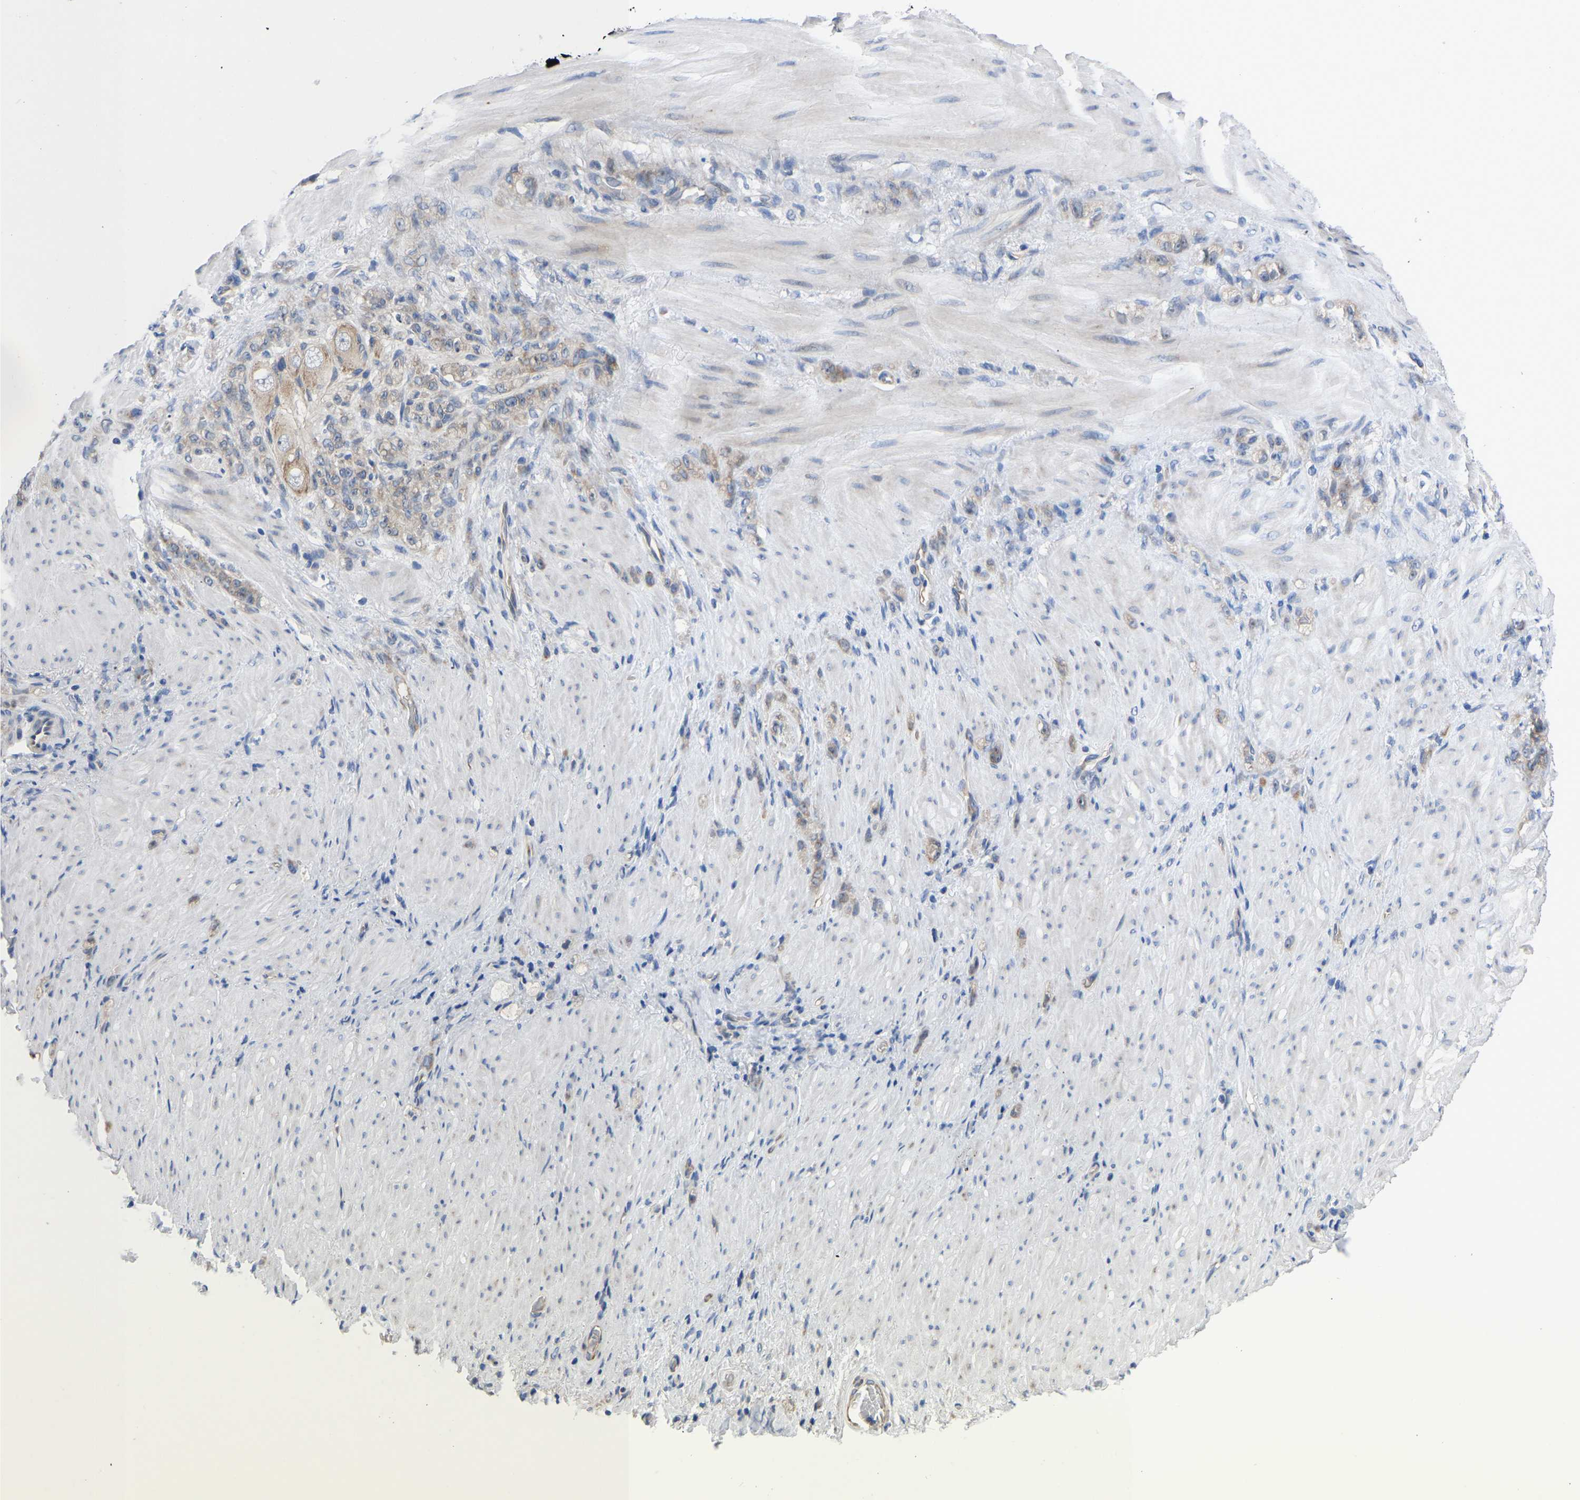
{"staining": {"intensity": "moderate", "quantity": "<25%", "location": "cytoplasmic/membranous"}, "tissue": "stomach cancer", "cell_type": "Tumor cells", "image_type": "cancer", "snomed": [{"axis": "morphology", "description": "Normal tissue, NOS"}, {"axis": "morphology", "description": "Adenocarcinoma, NOS"}, {"axis": "topography", "description": "Stomach"}], "caption": "A high-resolution photomicrograph shows immunohistochemistry (IHC) staining of stomach cancer (adenocarcinoma), which shows moderate cytoplasmic/membranous staining in about <25% of tumor cells.", "gene": "ABCA10", "patient": {"sex": "male", "age": 82}}